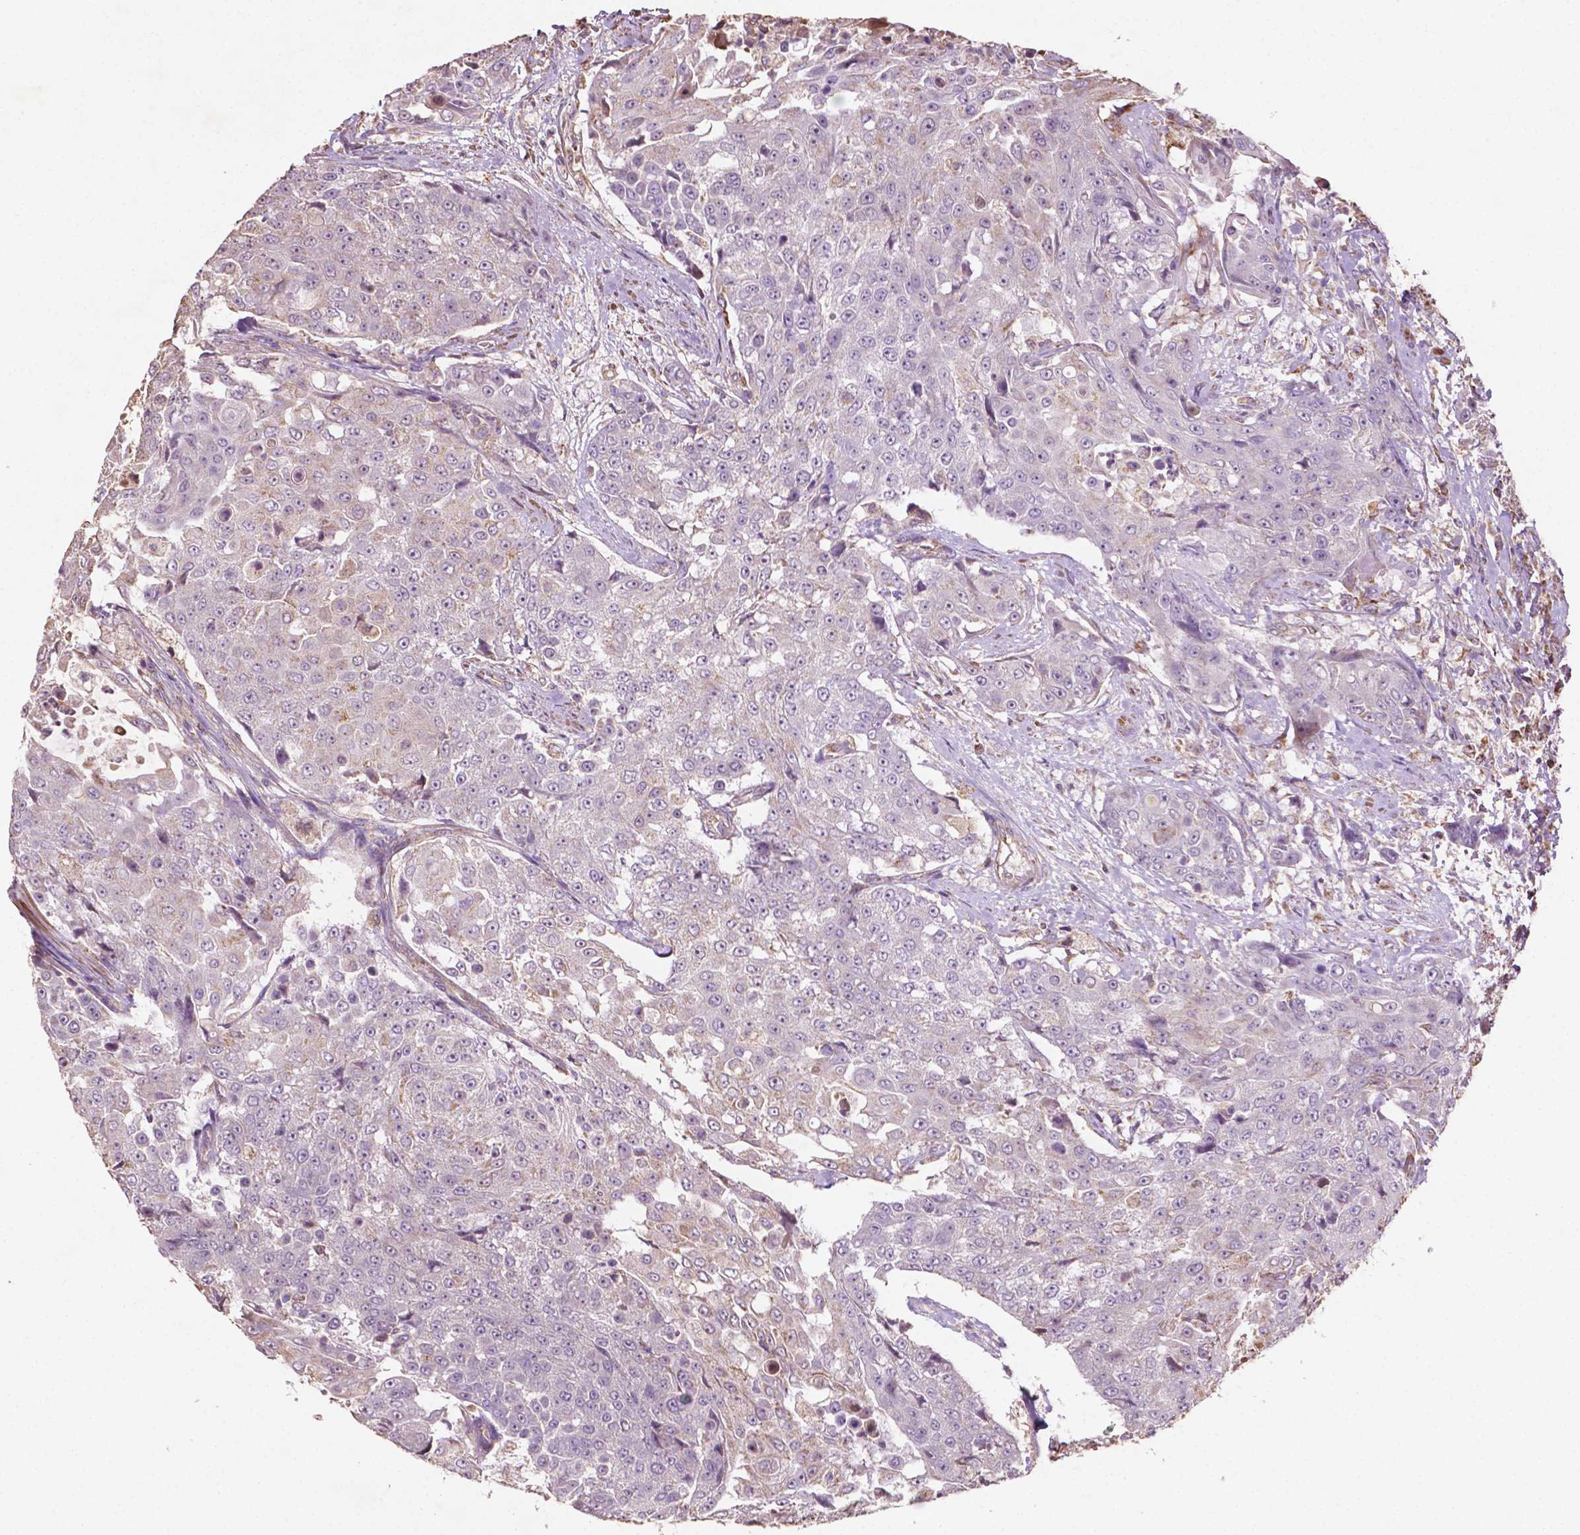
{"staining": {"intensity": "negative", "quantity": "none", "location": "none"}, "tissue": "urothelial cancer", "cell_type": "Tumor cells", "image_type": "cancer", "snomed": [{"axis": "morphology", "description": "Urothelial carcinoma, High grade"}, {"axis": "topography", "description": "Urinary bladder"}], "caption": "Human urothelial carcinoma (high-grade) stained for a protein using IHC displays no expression in tumor cells.", "gene": "LRR1", "patient": {"sex": "female", "age": 63}}